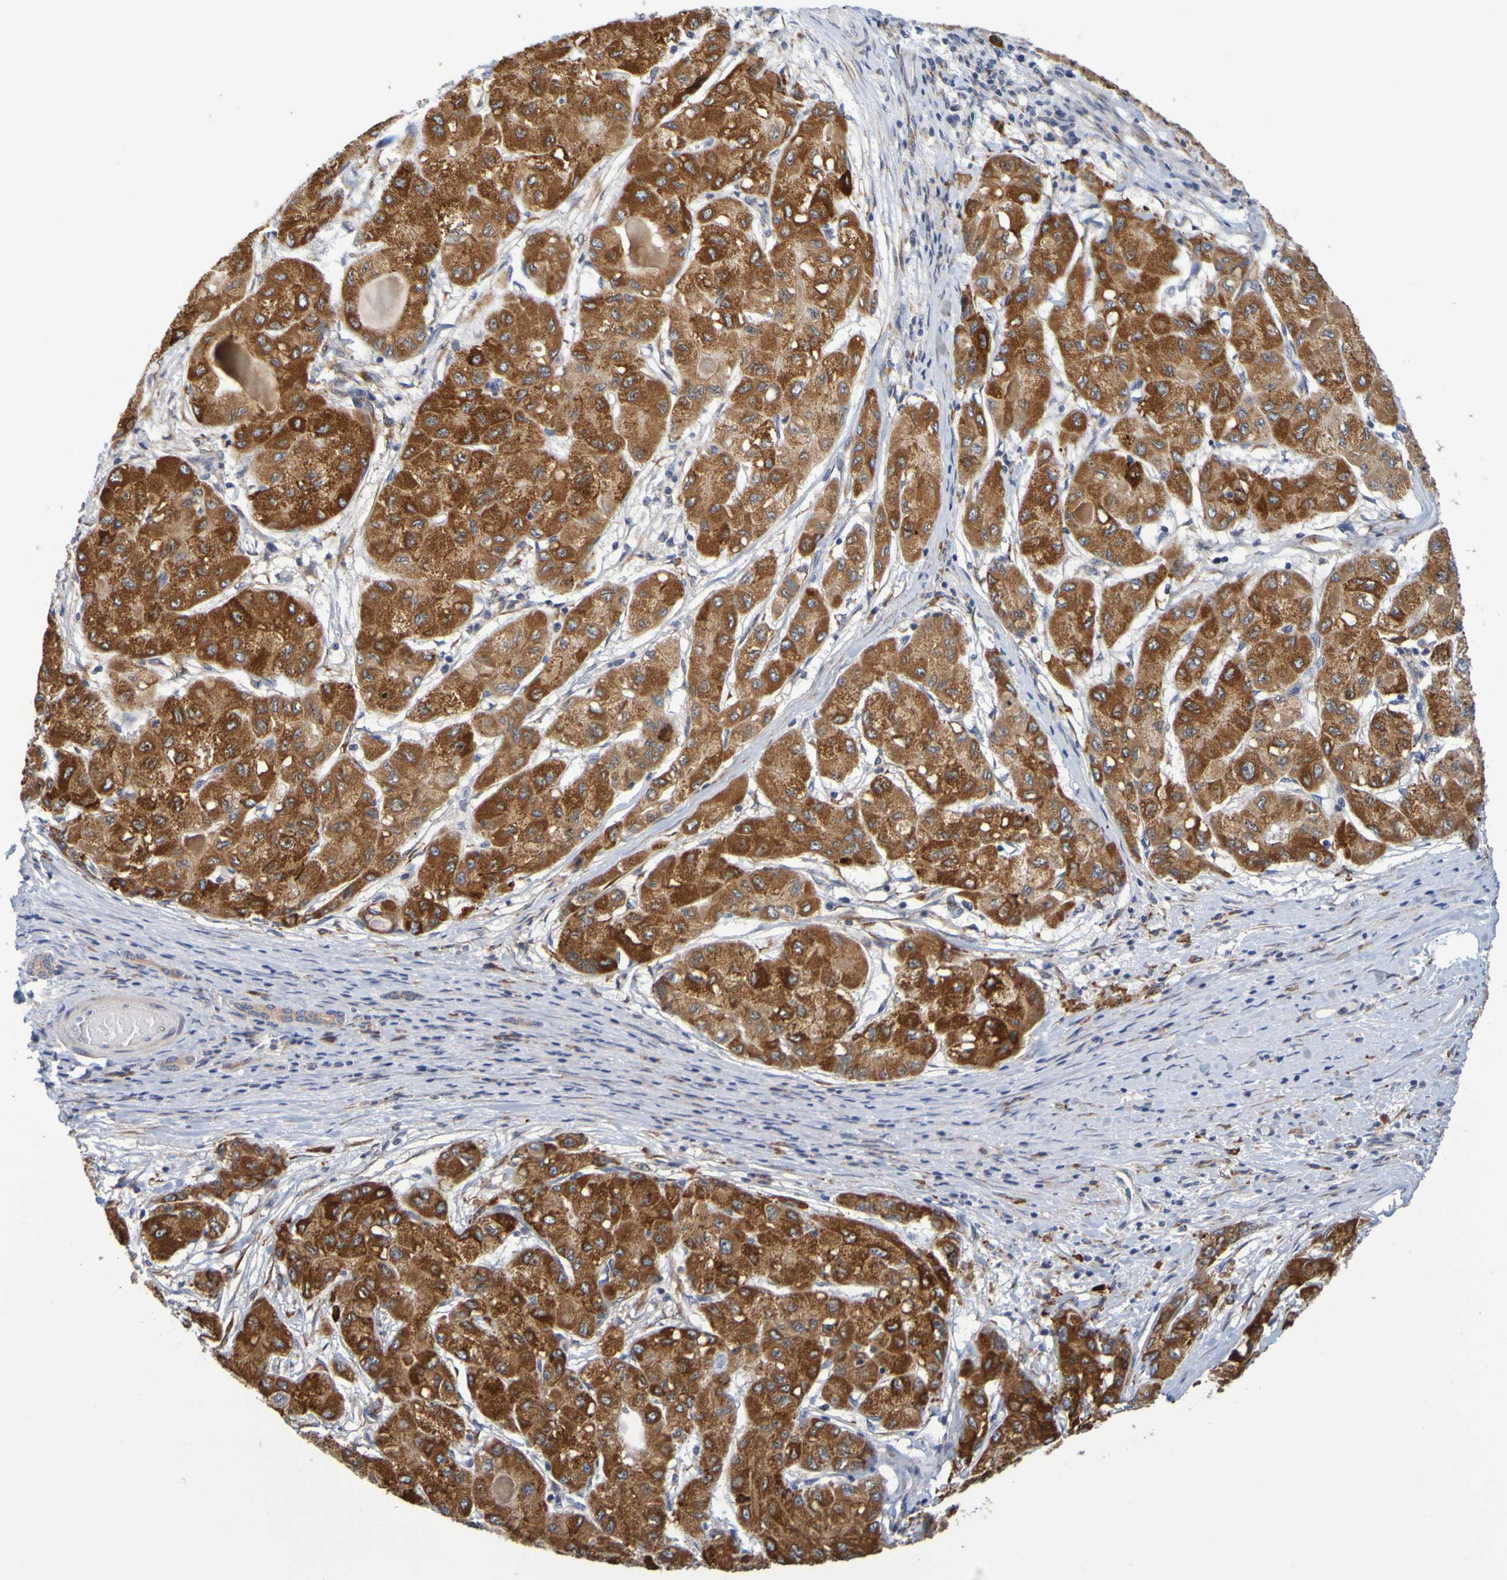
{"staining": {"intensity": "strong", "quantity": ">75%", "location": "cytoplasmic/membranous"}, "tissue": "liver cancer", "cell_type": "Tumor cells", "image_type": "cancer", "snomed": [{"axis": "morphology", "description": "Carcinoma, Hepatocellular, NOS"}, {"axis": "topography", "description": "Liver"}], "caption": "Protein analysis of liver cancer (hepatocellular carcinoma) tissue demonstrates strong cytoplasmic/membranous staining in approximately >75% of tumor cells.", "gene": "SIL1", "patient": {"sex": "male", "age": 80}}